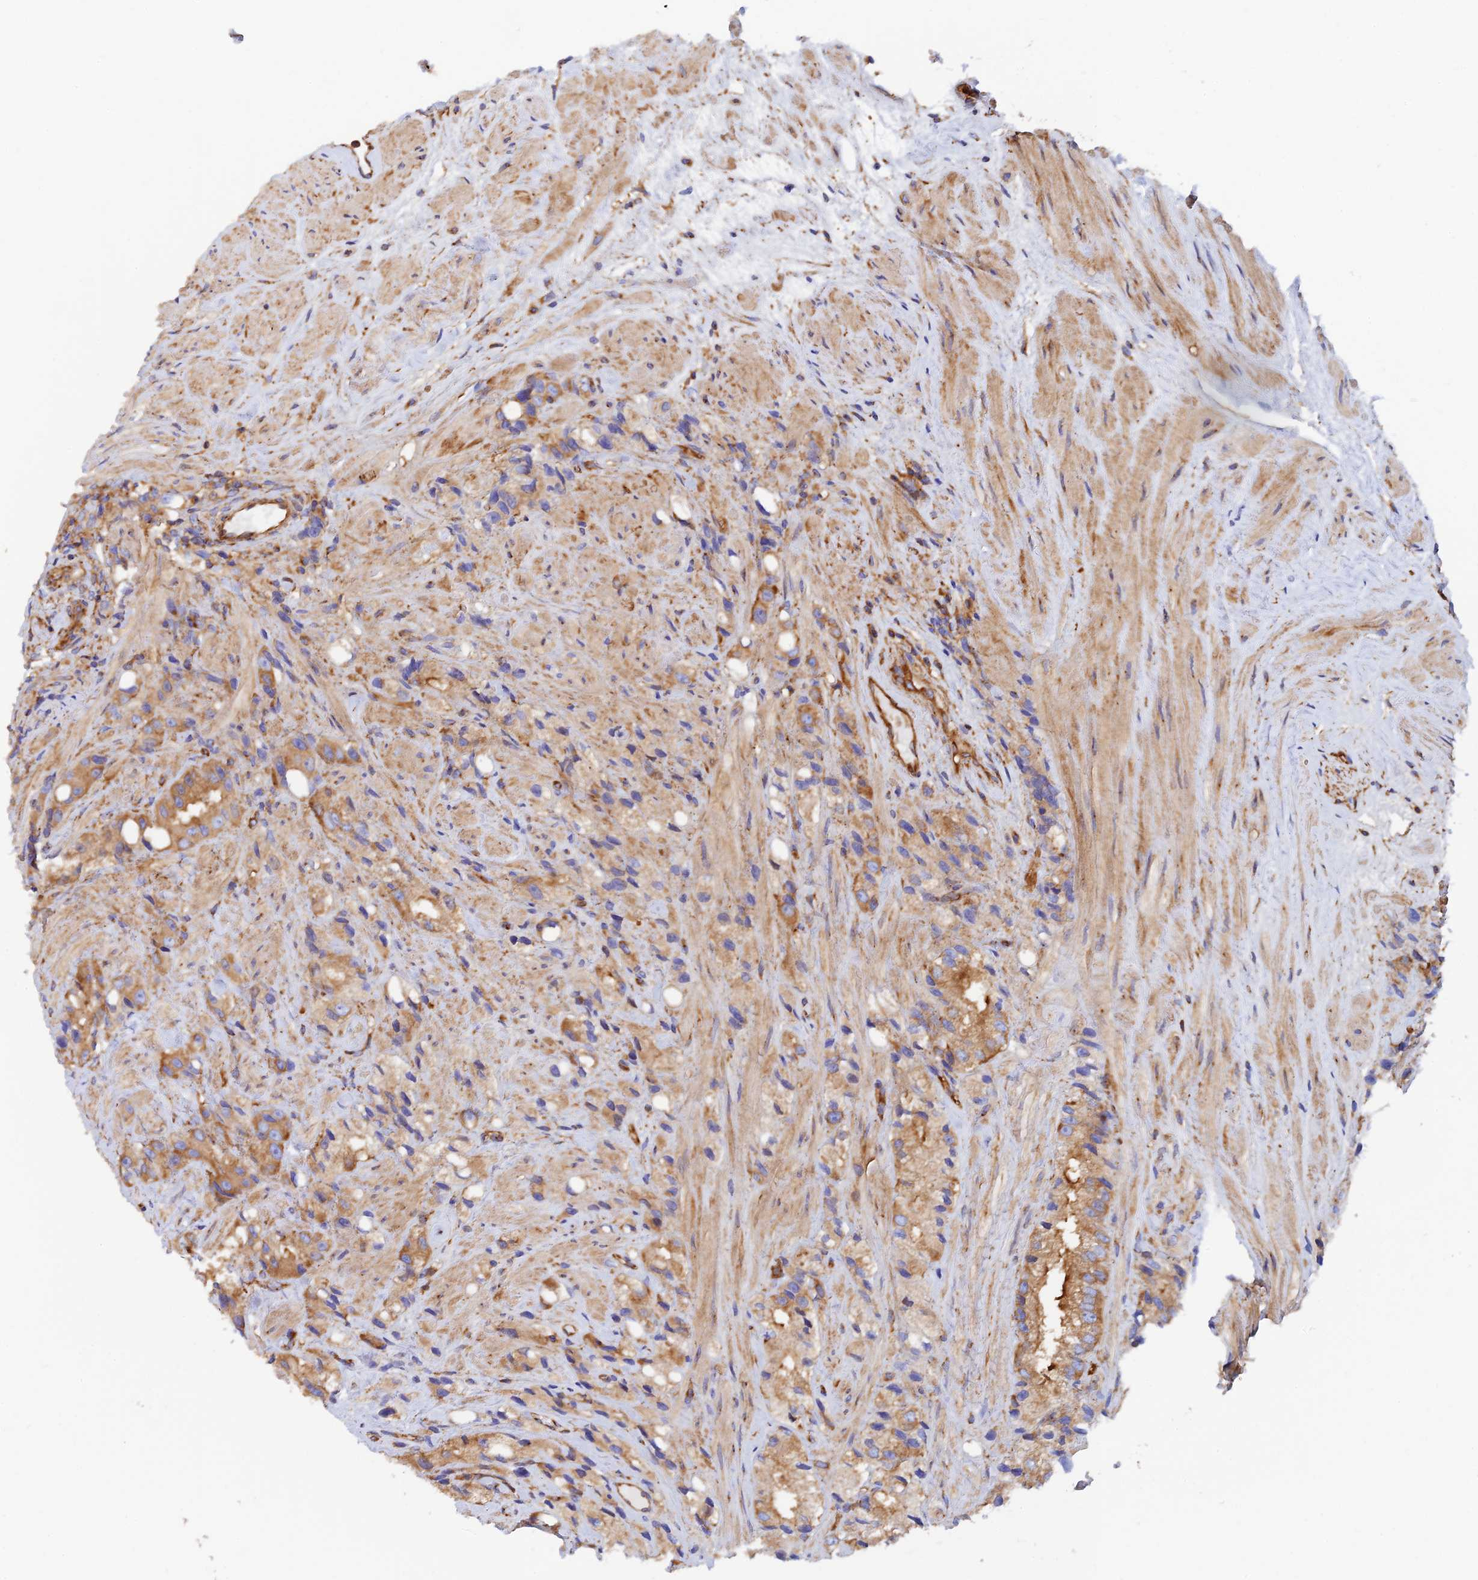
{"staining": {"intensity": "moderate", "quantity": ">75%", "location": "cytoplasmic/membranous"}, "tissue": "prostate cancer", "cell_type": "Tumor cells", "image_type": "cancer", "snomed": [{"axis": "morphology", "description": "Adenocarcinoma, NOS"}, {"axis": "topography", "description": "Prostate"}], "caption": "An image of prostate cancer (adenocarcinoma) stained for a protein demonstrates moderate cytoplasmic/membranous brown staining in tumor cells.", "gene": "DCTN2", "patient": {"sex": "male", "age": 79}}